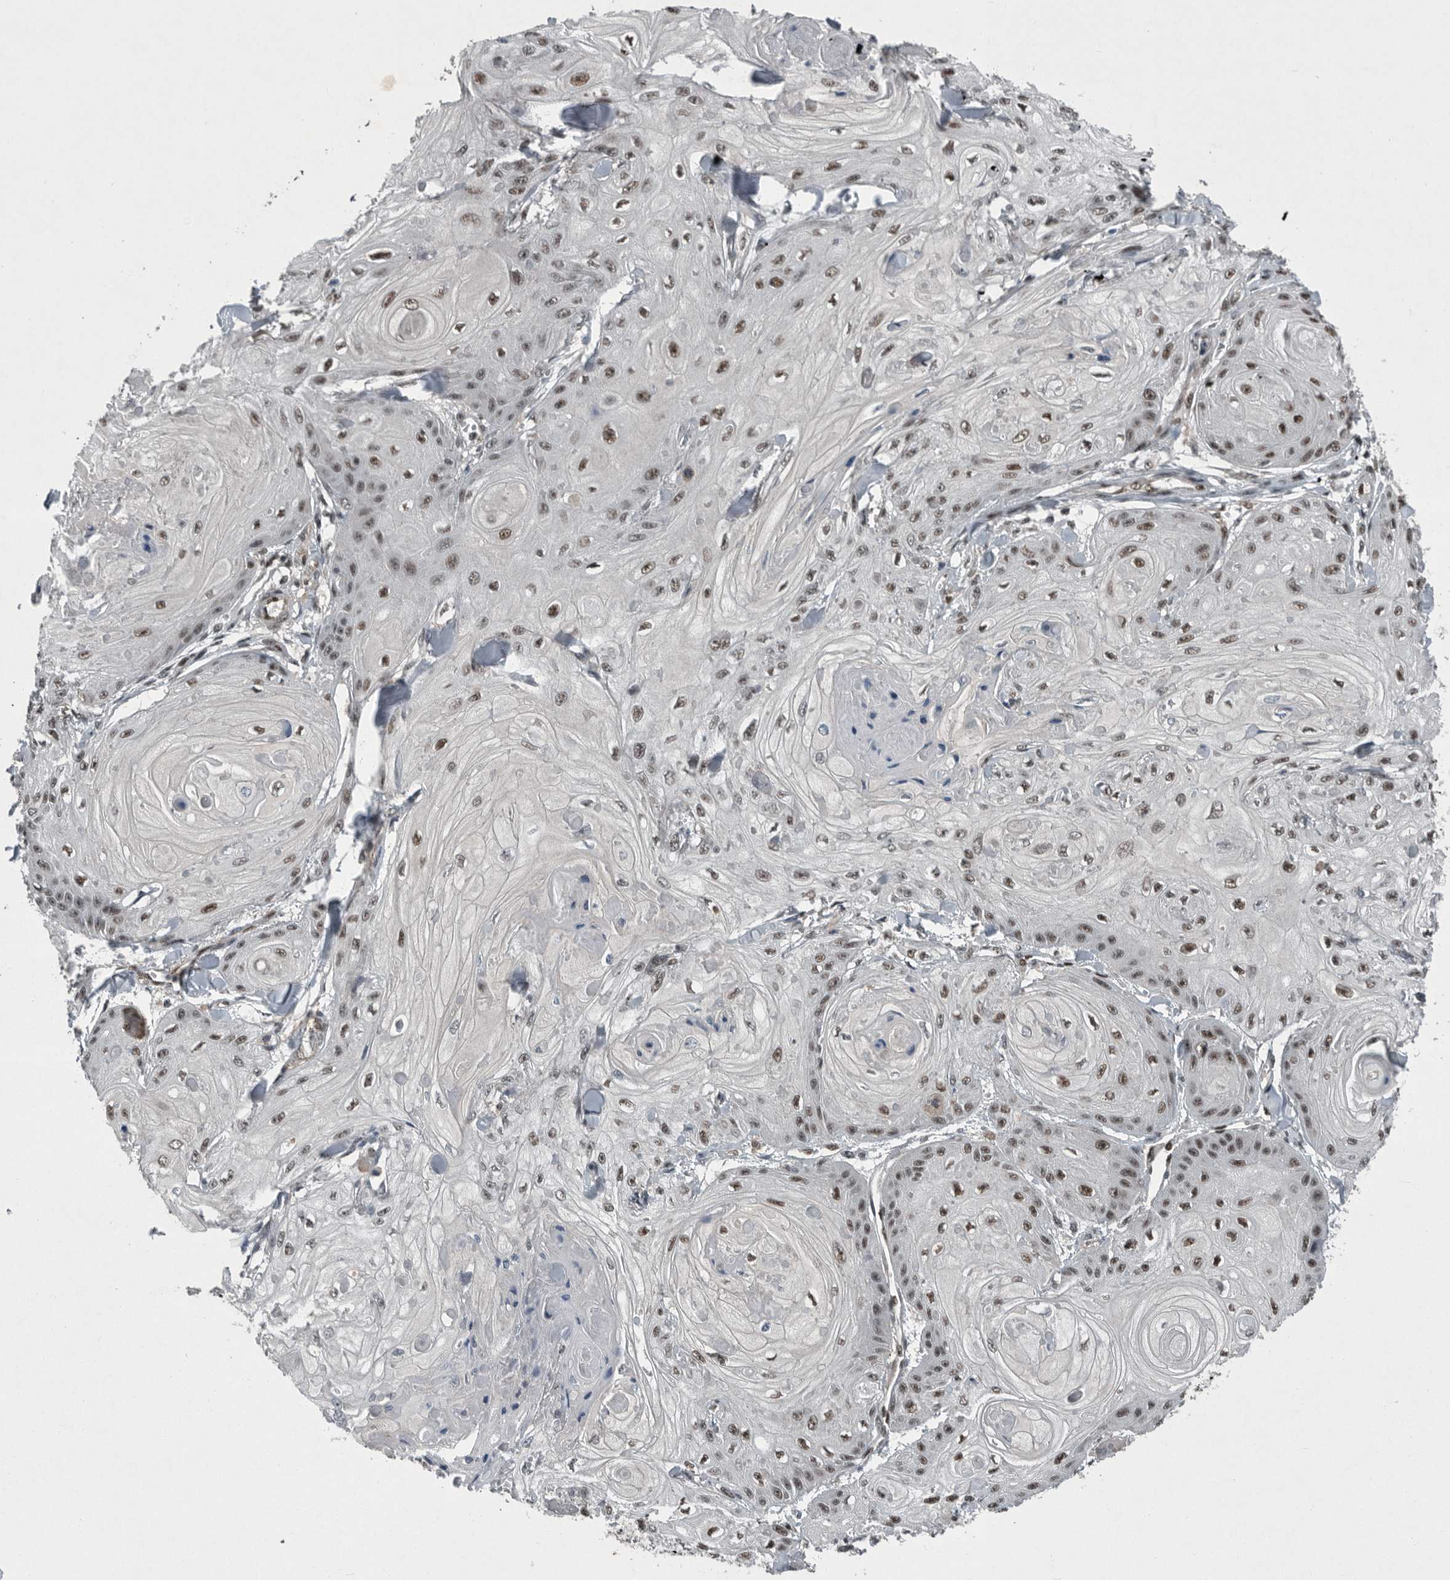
{"staining": {"intensity": "moderate", "quantity": ">75%", "location": "nuclear"}, "tissue": "skin cancer", "cell_type": "Tumor cells", "image_type": "cancer", "snomed": [{"axis": "morphology", "description": "Squamous cell carcinoma, NOS"}, {"axis": "topography", "description": "Skin"}], "caption": "Immunohistochemical staining of human skin cancer (squamous cell carcinoma) displays moderate nuclear protein staining in approximately >75% of tumor cells.", "gene": "SENP7", "patient": {"sex": "male", "age": 74}}